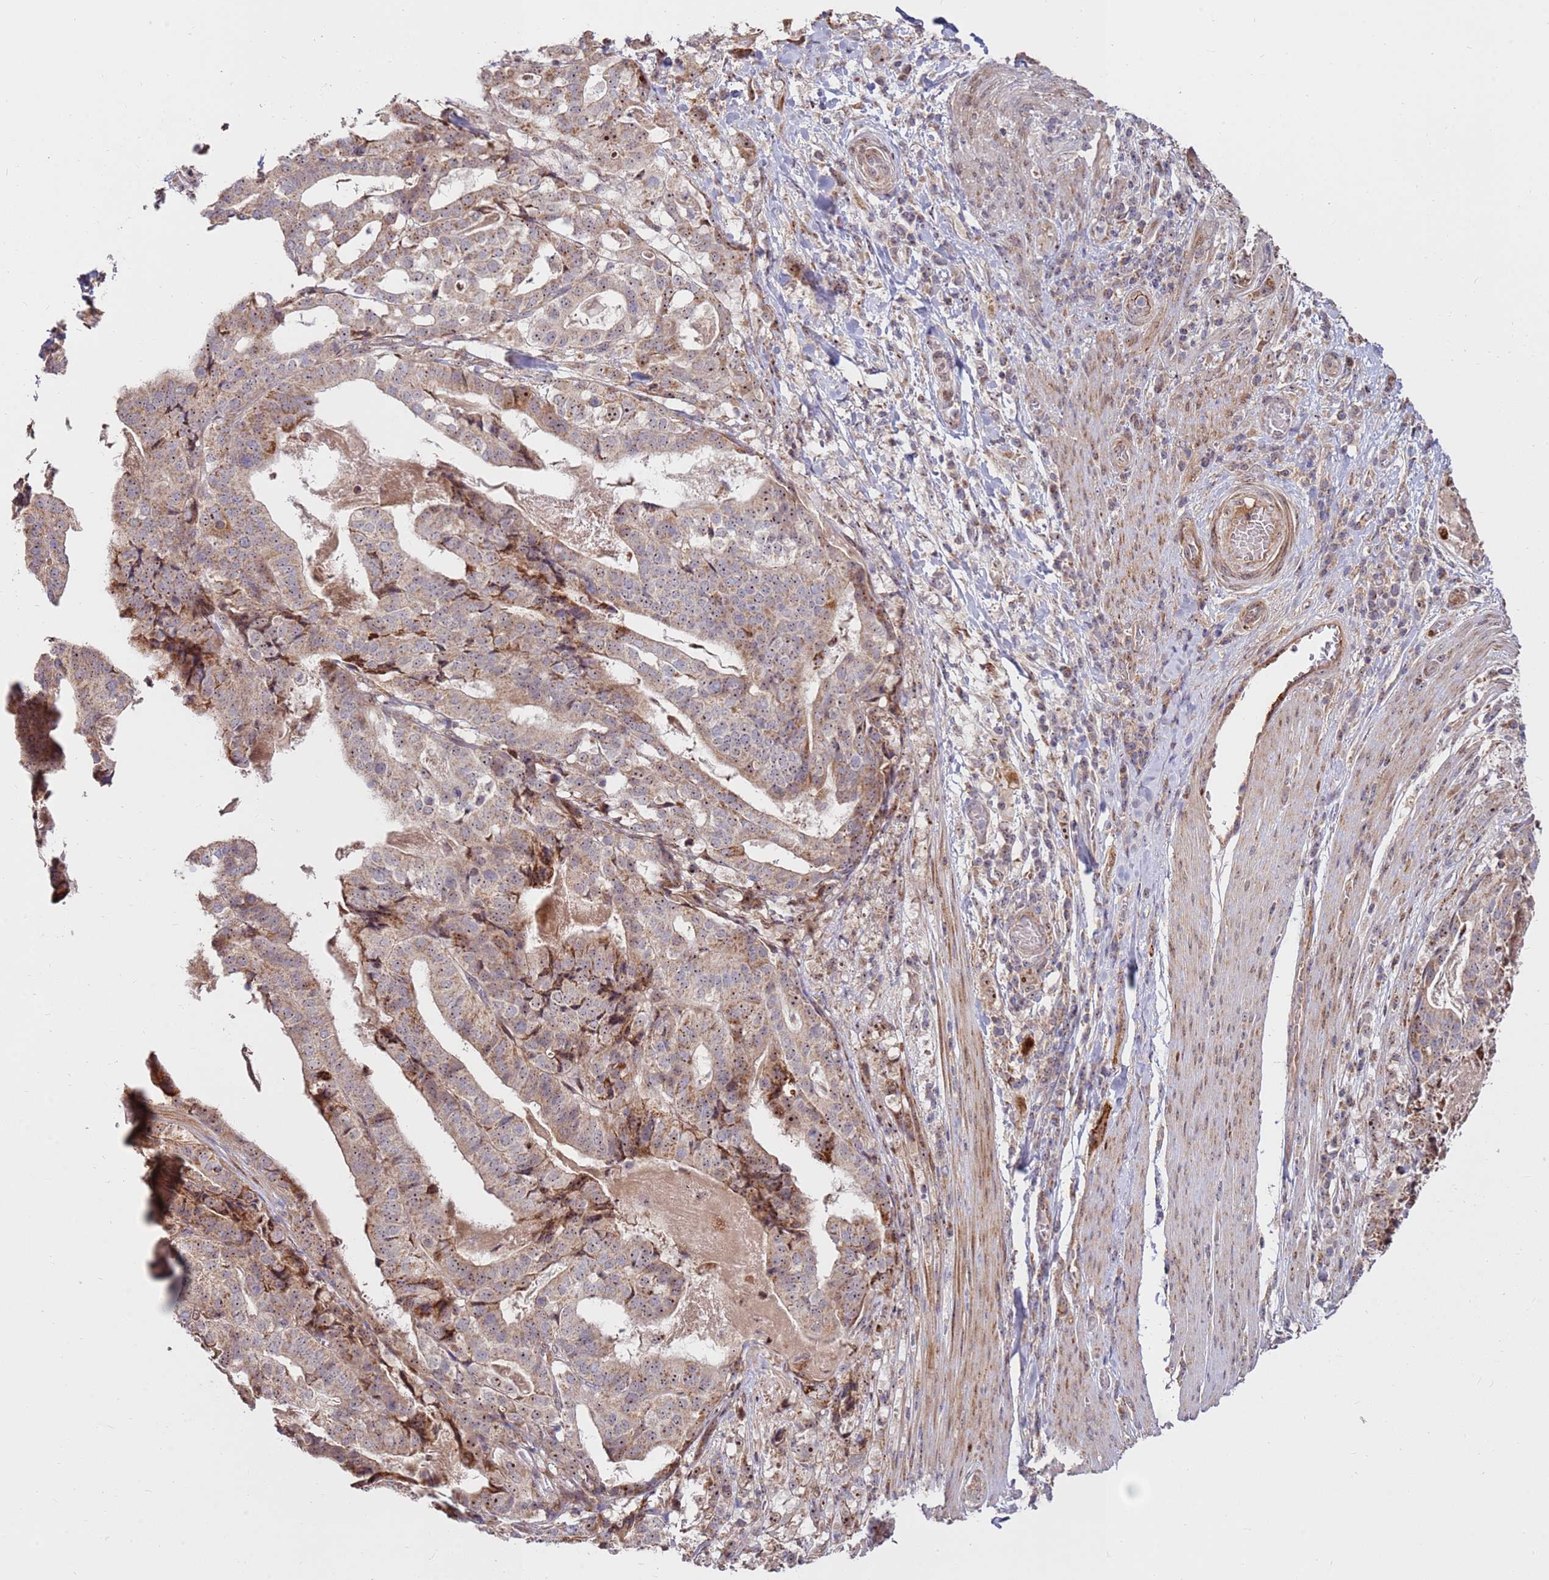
{"staining": {"intensity": "moderate", "quantity": ">75%", "location": "cytoplasmic/membranous,nuclear"}, "tissue": "stomach cancer", "cell_type": "Tumor cells", "image_type": "cancer", "snomed": [{"axis": "morphology", "description": "Adenocarcinoma, NOS"}, {"axis": "topography", "description": "Stomach"}], "caption": "This is an image of IHC staining of stomach adenocarcinoma, which shows moderate expression in the cytoplasmic/membranous and nuclear of tumor cells.", "gene": "KIF25", "patient": {"sex": "male", "age": 48}}